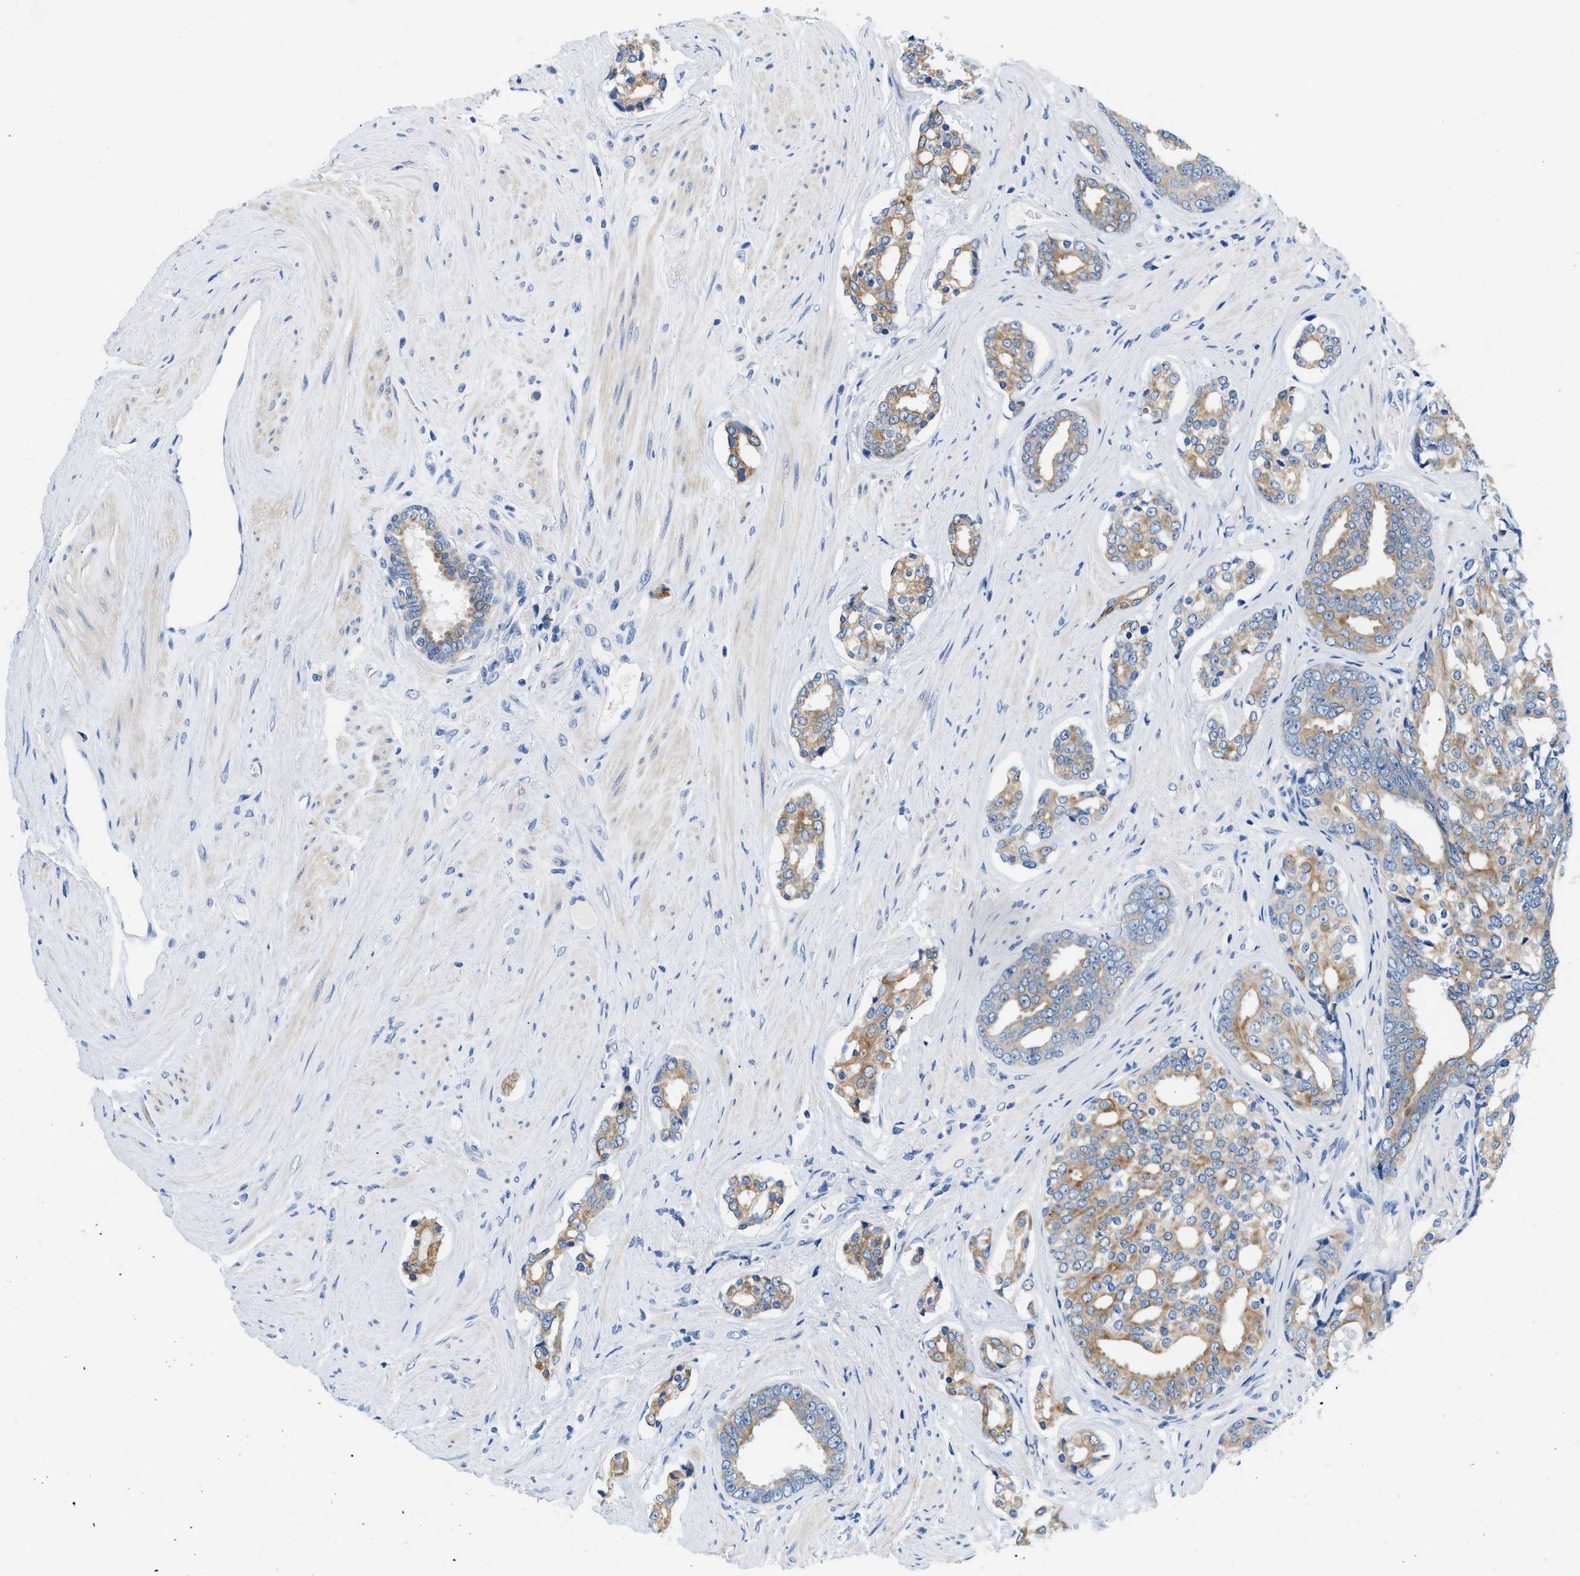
{"staining": {"intensity": "moderate", "quantity": "25%-75%", "location": "cytoplasmic/membranous"}, "tissue": "prostate cancer", "cell_type": "Tumor cells", "image_type": "cancer", "snomed": [{"axis": "morphology", "description": "Adenocarcinoma, High grade"}, {"axis": "topography", "description": "Prostate"}], "caption": "Moderate cytoplasmic/membranous protein expression is appreciated in about 25%-75% of tumor cells in prostate adenocarcinoma (high-grade).", "gene": "BPGM", "patient": {"sex": "male", "age": 71}}